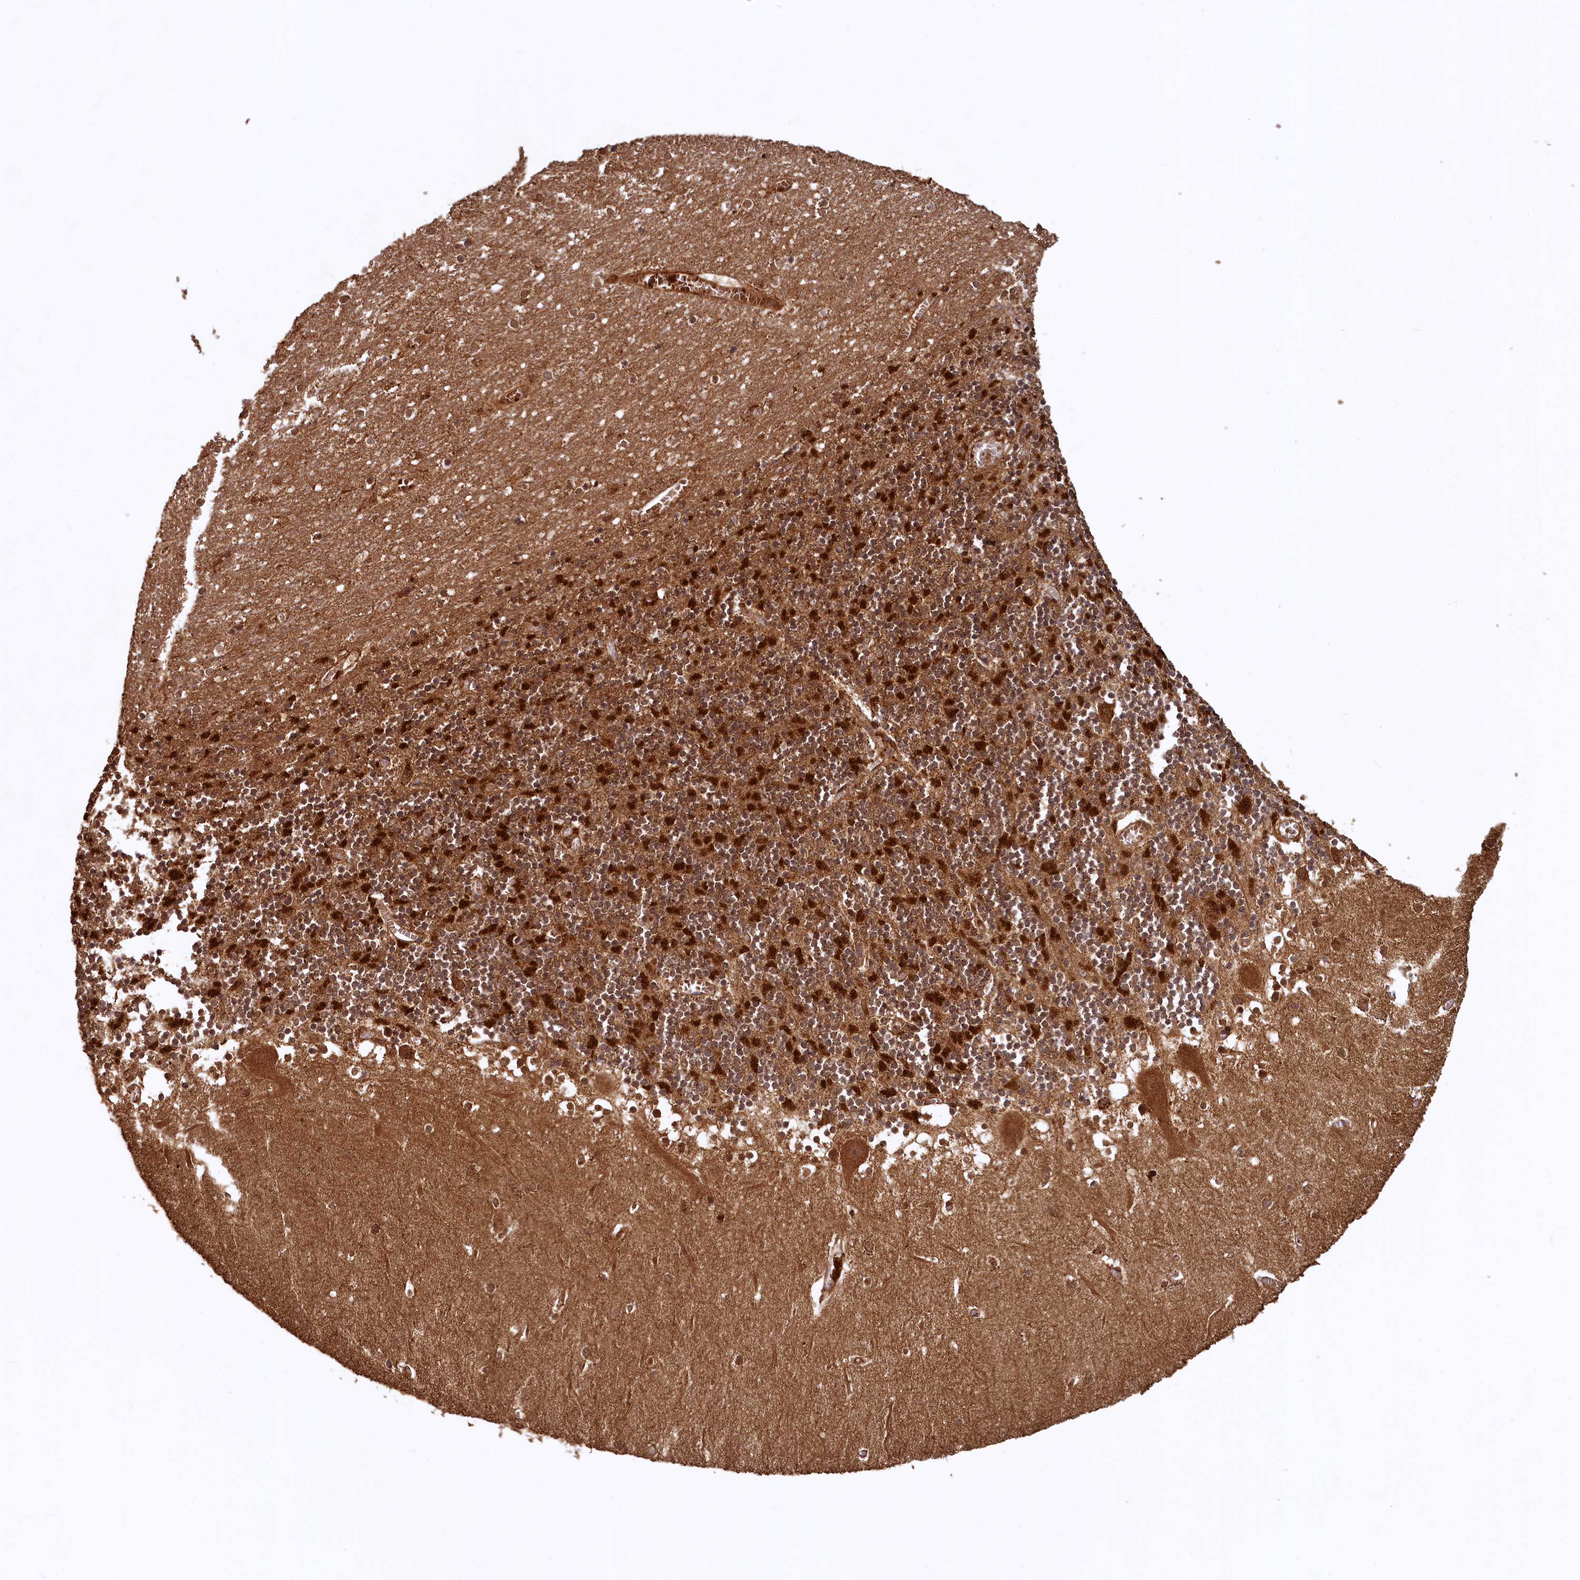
{"staining": {"intensity": "strong", "quantity": ">75%", "location": "cytoplasmic/membranous"}, "tissue": "cerebellum", "cell_type": "Cells in granular layer", "image_type": "normal", "snomed": [{"axis": "morphology", "description": "Normal tissue, NOS"}, {"axis": "topography", "description": "Cerebellum"}], "caption": "Immunohistochemistry (DAB) staining of normal human cerebellum reveals strong cytoplasmic/membranous protein positivity in approximately >75% of cells in granular layer.", "gene": "STUB1", "patient": {"sex": "female", "age": 28}}